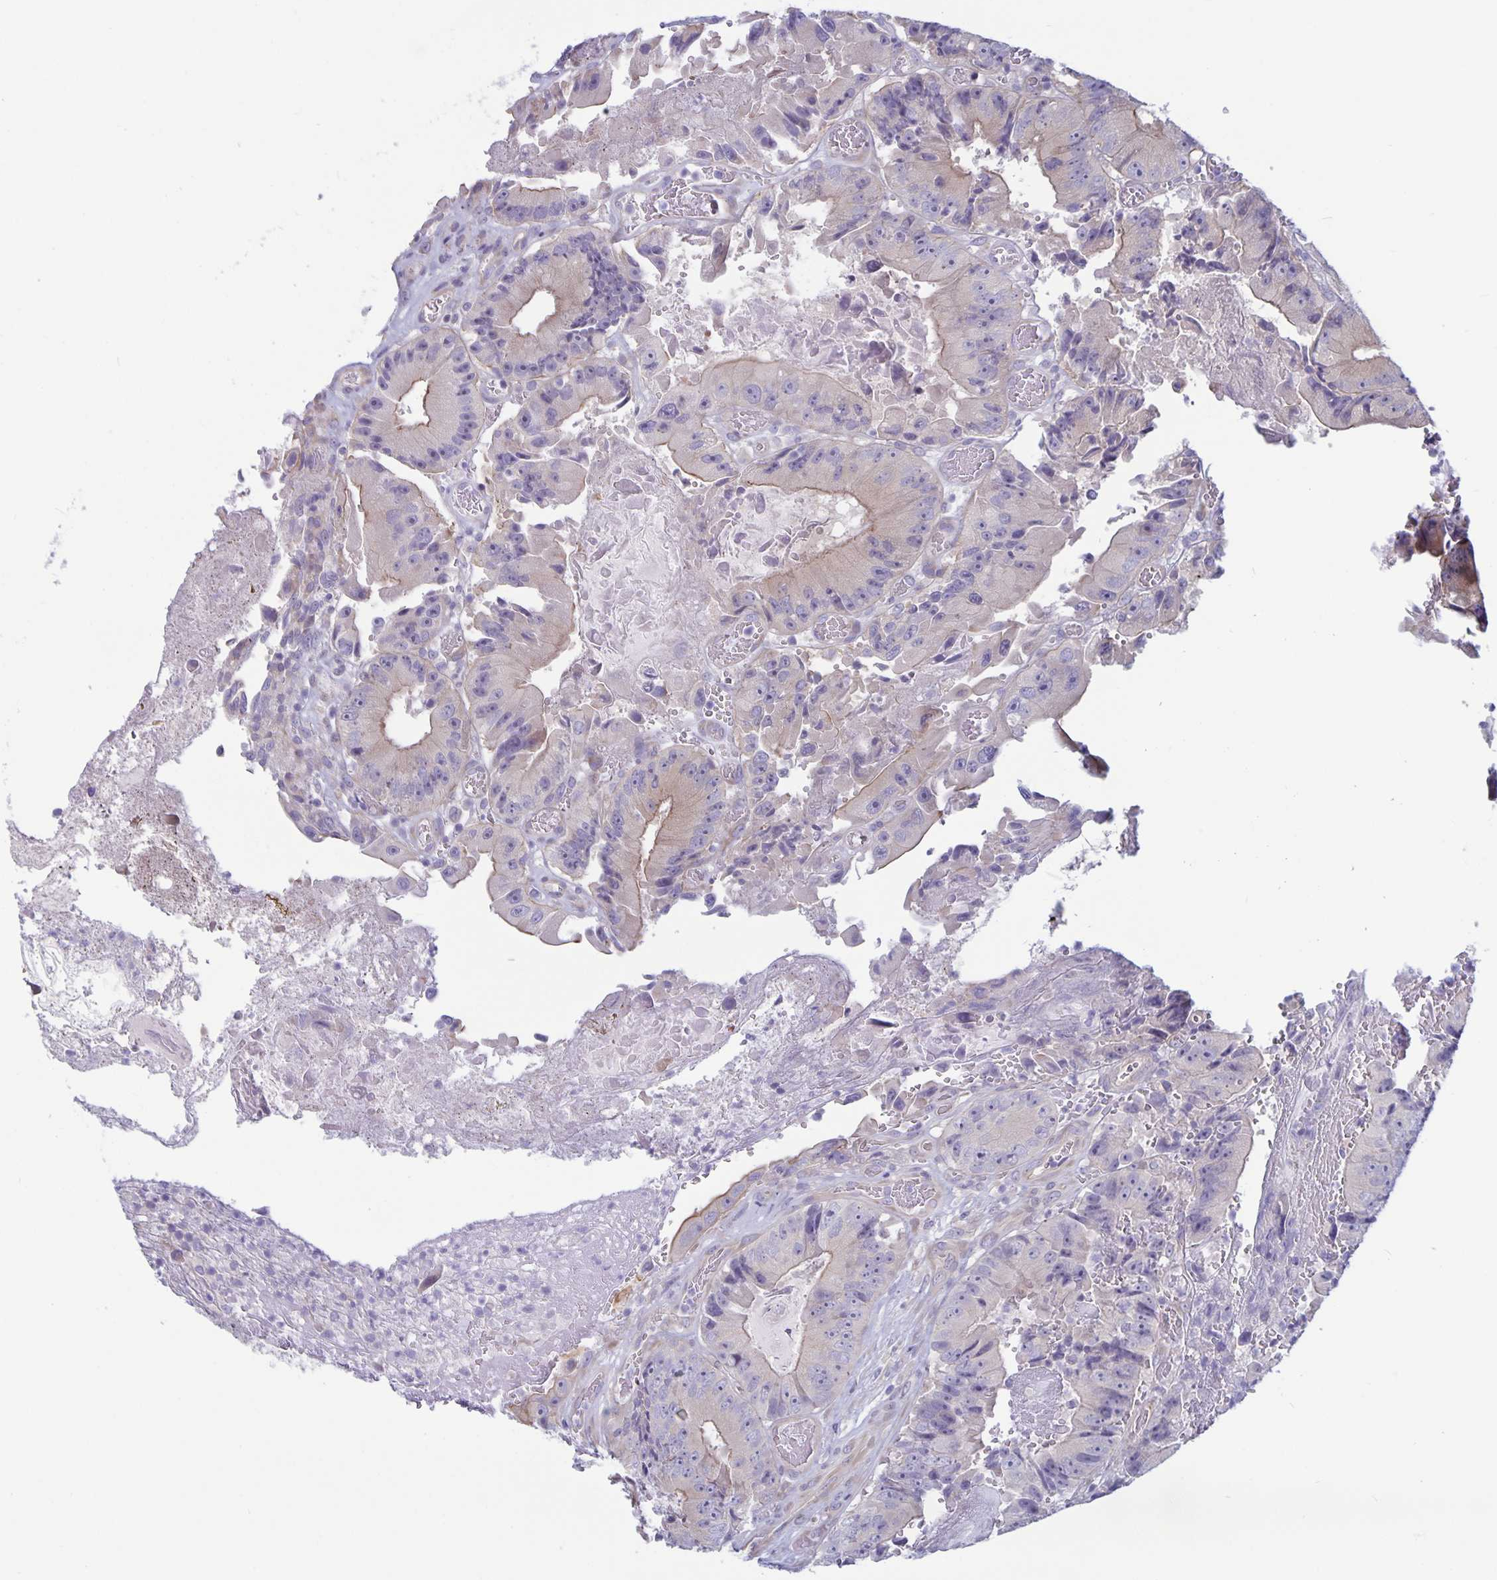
{"staining": {"intensity": "weak", "quantity": "<25%", "location": "cytoplasmic/membranous"}, "tissue": "colorectal cancer", "cell_type": "Tumor cells", "image_type": "cancer", "snomed": [{"axis": "morphology", "description": "Adenocarcinoma, NOS"}, {"axis": "topography", "description": "Colon"}], "caption": "This photomicrograph is of colorectal adenocarcinoma stained with immunohistochemistry (IHC) to label a protein in brown with the nuclei are counter-stained blue. There is no staining in tumor cells.", "gene": "PLCB3", "patient": {"sex": "female", "age": 86}}